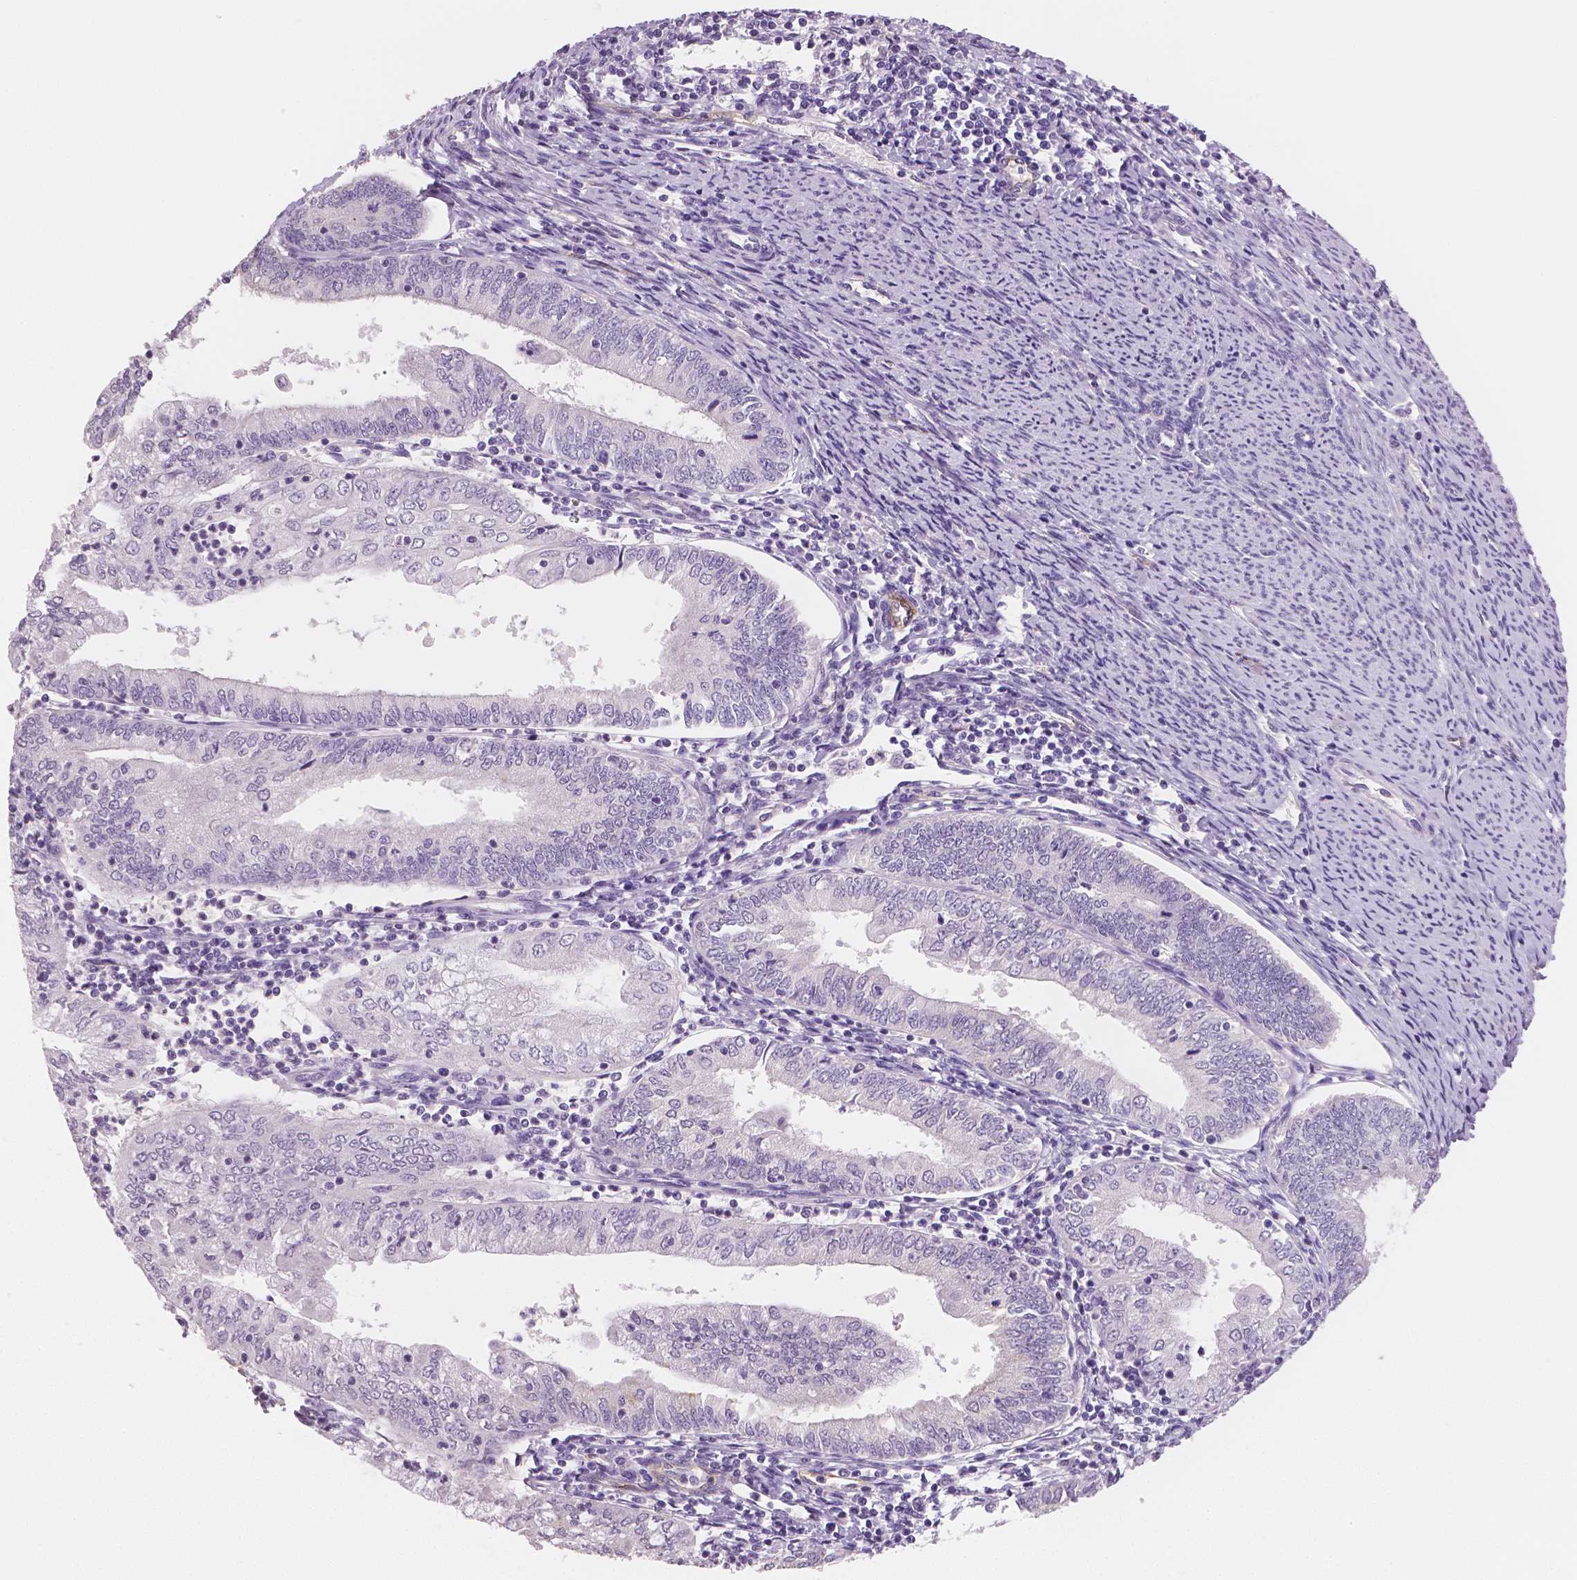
{"staining": {"intensity": "negative", "quantity": "none", "location": "none"}, "tissue": "endometrial cancer", "cell_type": "Tumor cells", "image_type": "cancer", "snomed": [{"axis": "morphology", "description": "Adenocarcinoma, NOS"}, {"axis": "topography", "description": "Endometrium"}], "caption": "Immunohistochemical staining of human endometrial adenocarcinoma displays no significant expression in tumor cells.", "gene": "TSPAN7", "patient": {"sex": "female", "age": 55}}